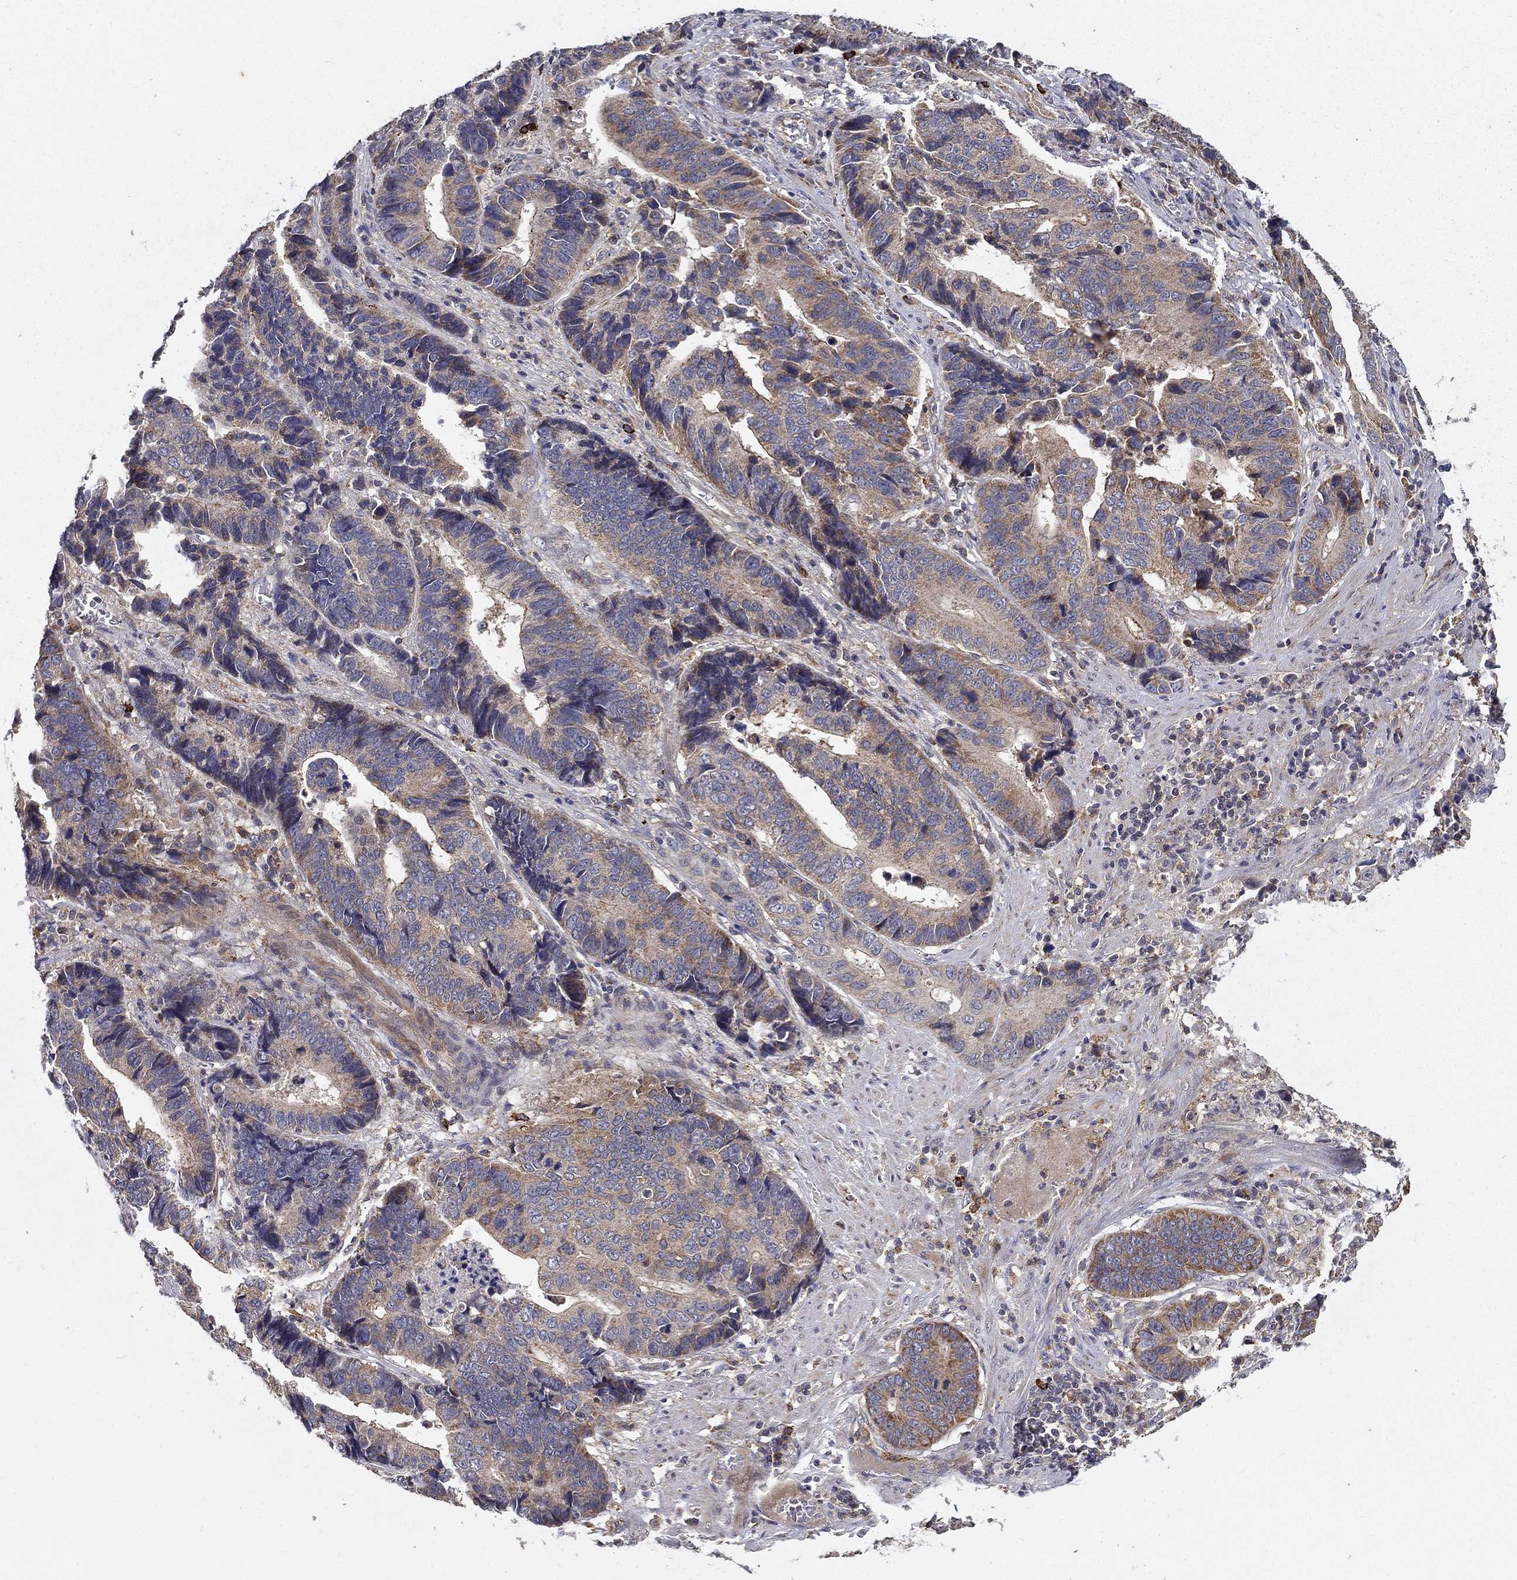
{"staining": {"intensity": "weak", "quantity": "25%-75%", "location": "cytoplasmic/membranous"}, "tissue": "stomach cancer", "cell_type": "Tumor cells", "image_type": "cancer", "snomed": [{"axis": "morphology", "description": "Adenocarcinoma, NOS"}, {"axis": "topography", "description": "Stomach"}], "caption": "Protein analysis of stomach cancer tissue exhibits weak cytoplasmic/membranous expression in about 25%-75% of tumor cells.", "gene": "ALDH4A1", "patient": {"sex": "male", "age": 84}}